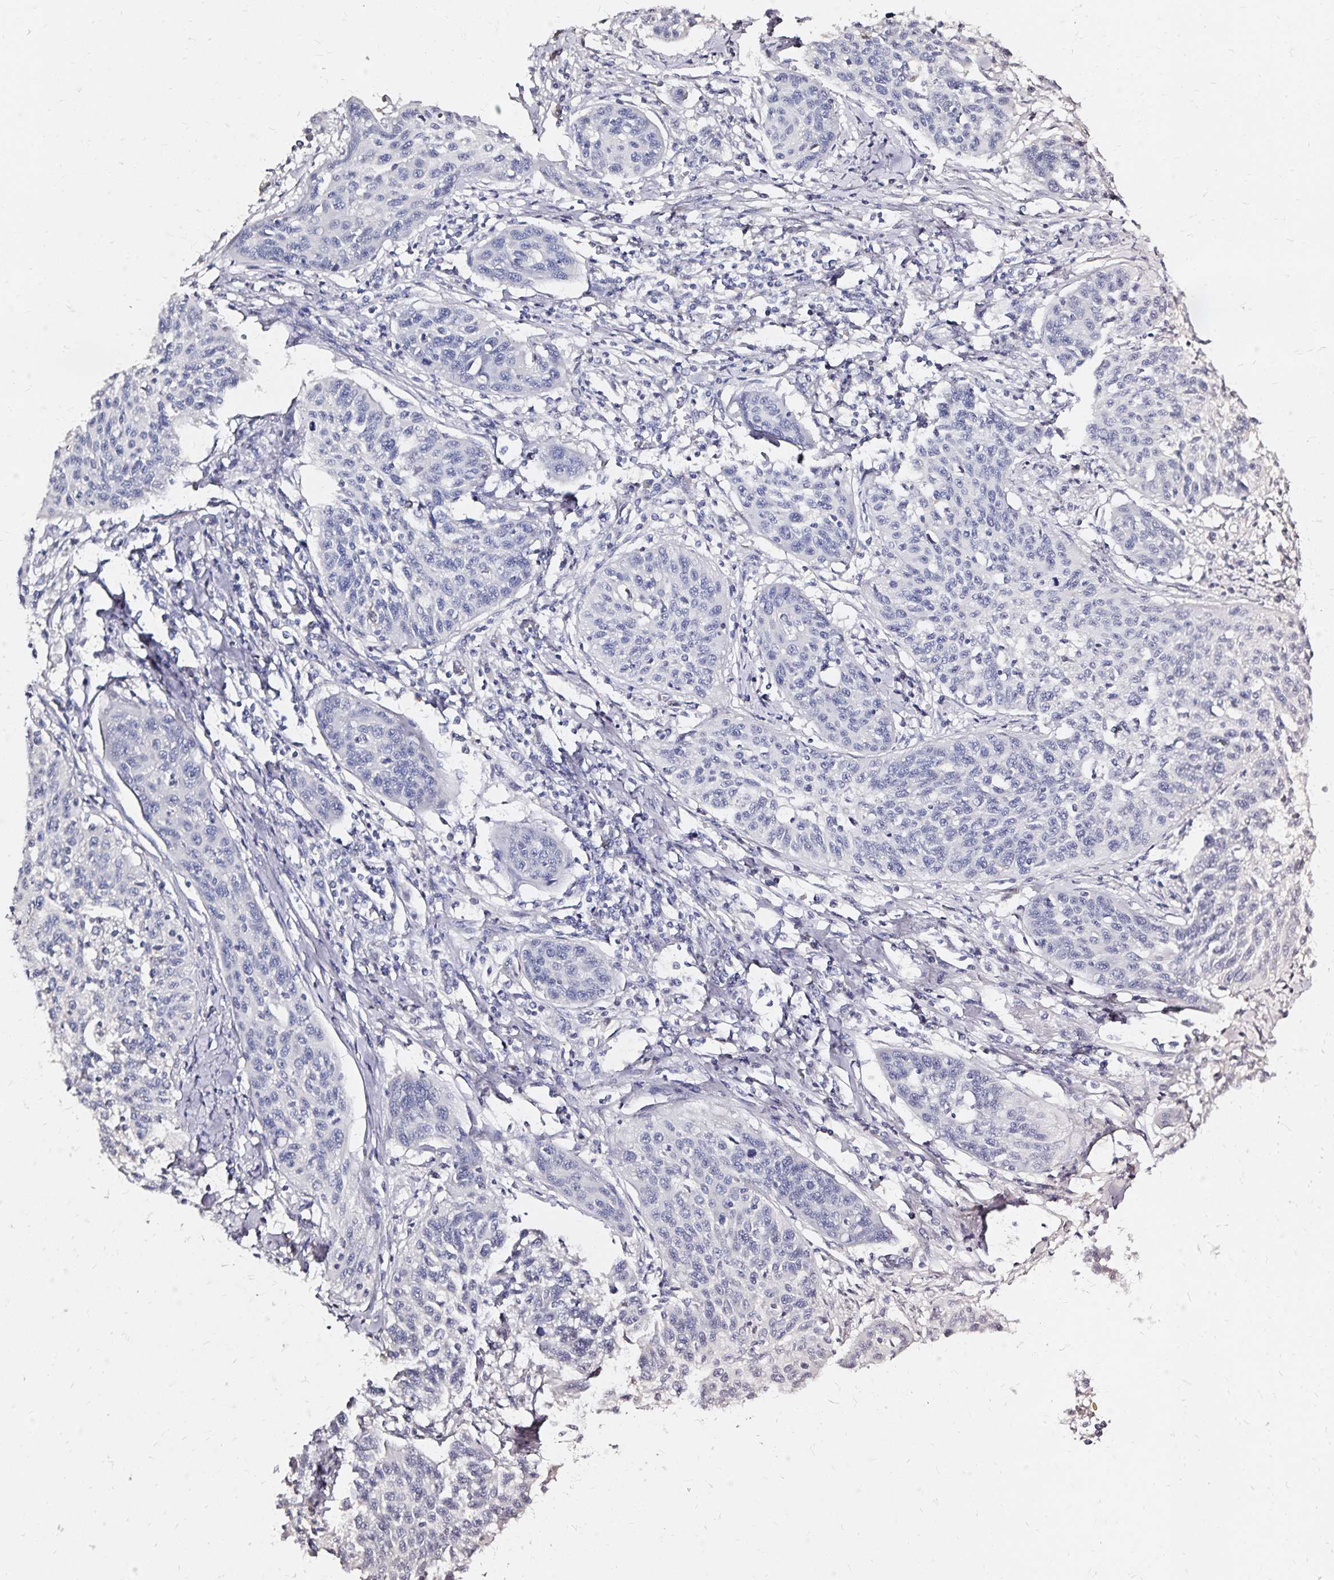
{"staining": {"intensity": "negative", "quantity": "none", "location": "none"}, "tissue": "cervical cancer", "cell_type": "Tumor cells", "image_type": "cancer", "snomed": [{"axis": "morphology", "description": "Squamous cell carcinoma, NOS"}, {"axis": "topography", "description": "Cervix"}], "caption": "Immunohistochemistry photomicrograph of human cervical squamous cell carcinoma stained for a protein (brown), which exhibits no positivity in tumor cells.", "gene": "SLC5A1", "patient": {"sex": "female", "age": 31}}